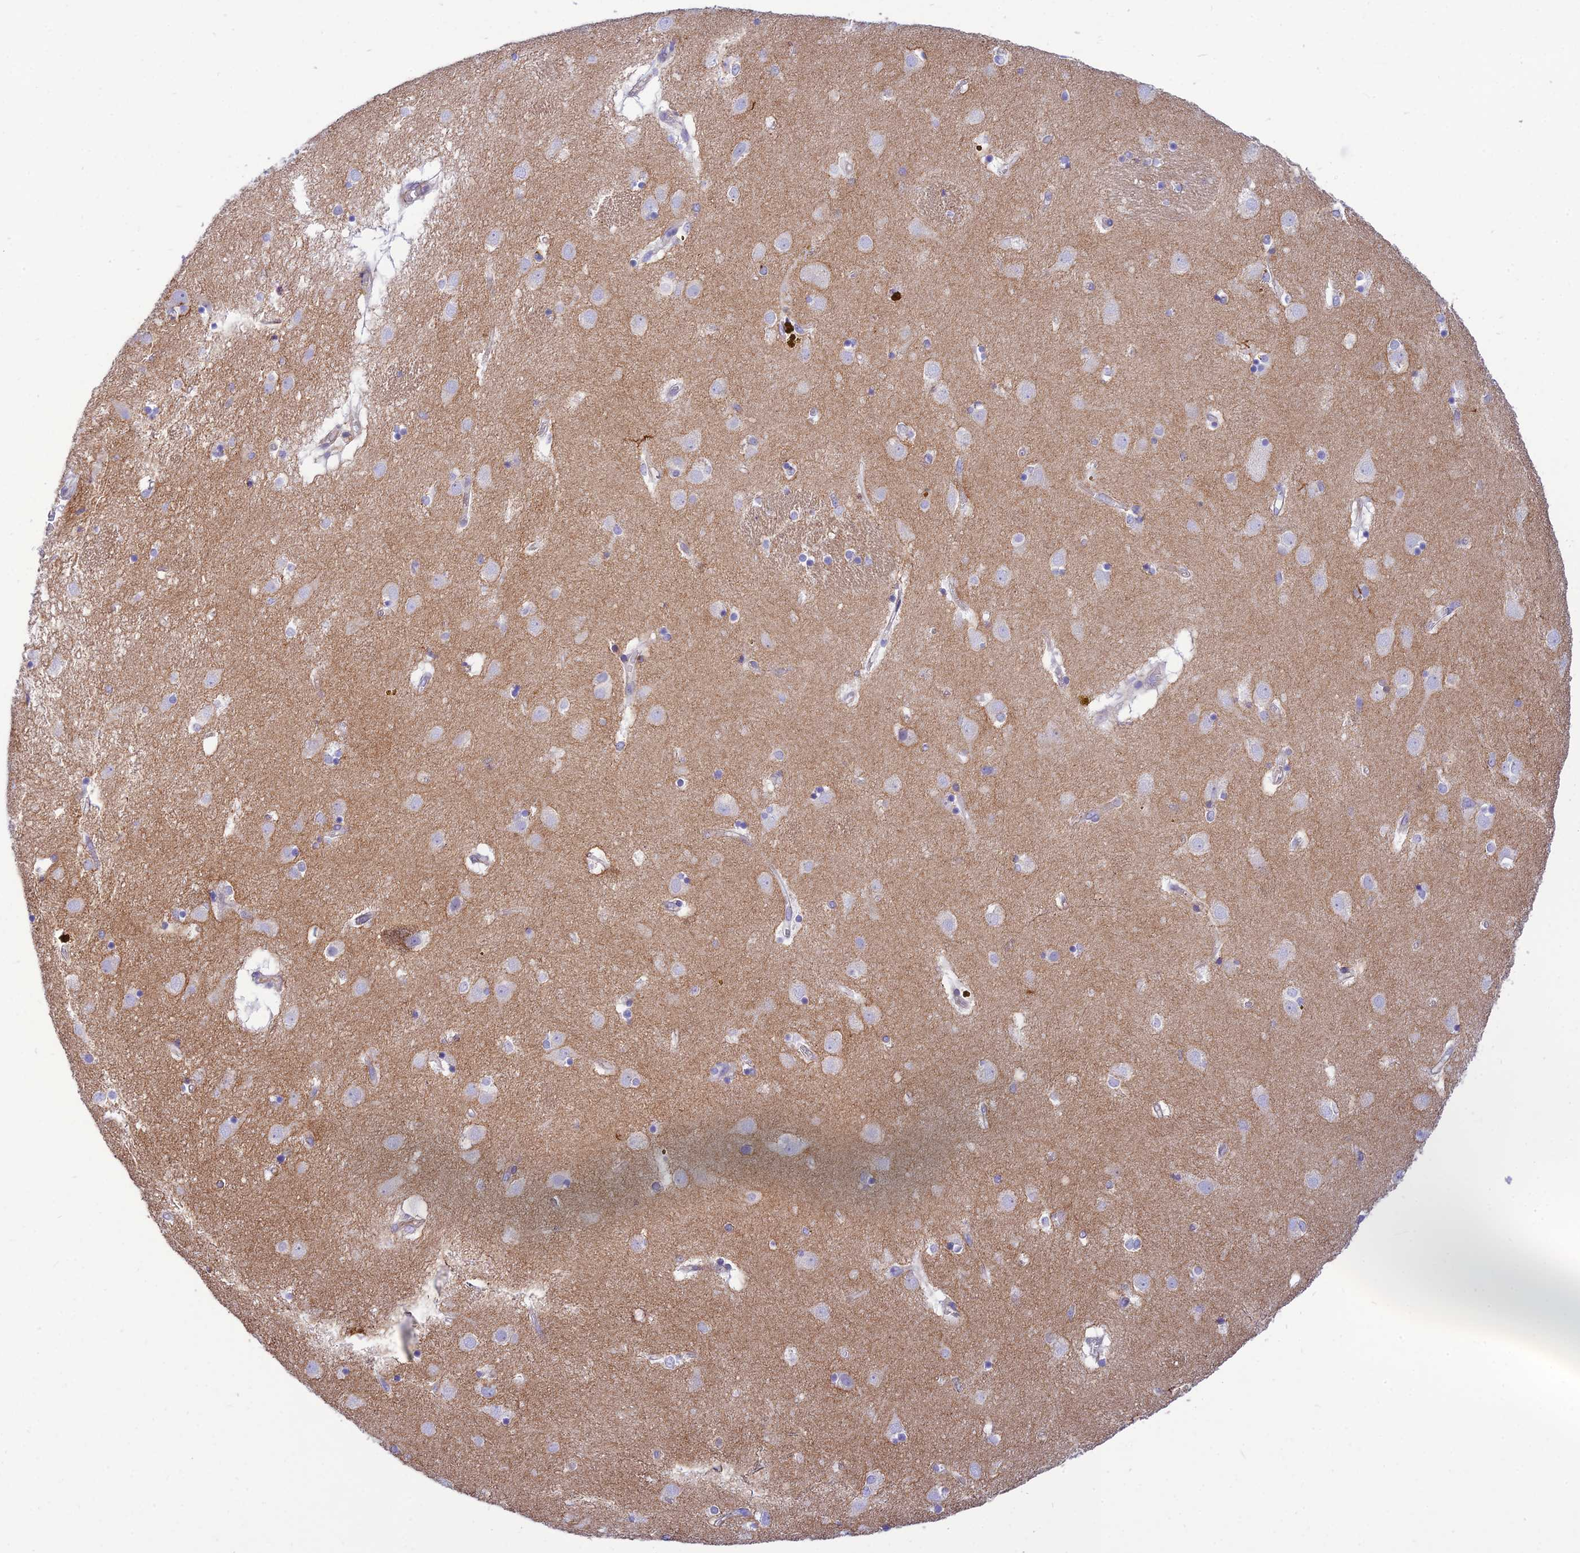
{"staining": {"intensity": "negative", "quantity": "none", "location": "none"}, "tissue": "caudate", "cell_type": "Glial cells", "image_type": "normal", "snomed": [{"axis": "morphology", "description": "Normal tissue, NOS"}, {"axis": "topography", "description": "Lateral ventricle wall"}], "caption": "Immunohistochemistry (IHC) of unremarkable caudate shows no positivity in glial cells.", "gene": "CCDC157", "patient": {"sex": "male", "age": 70}}